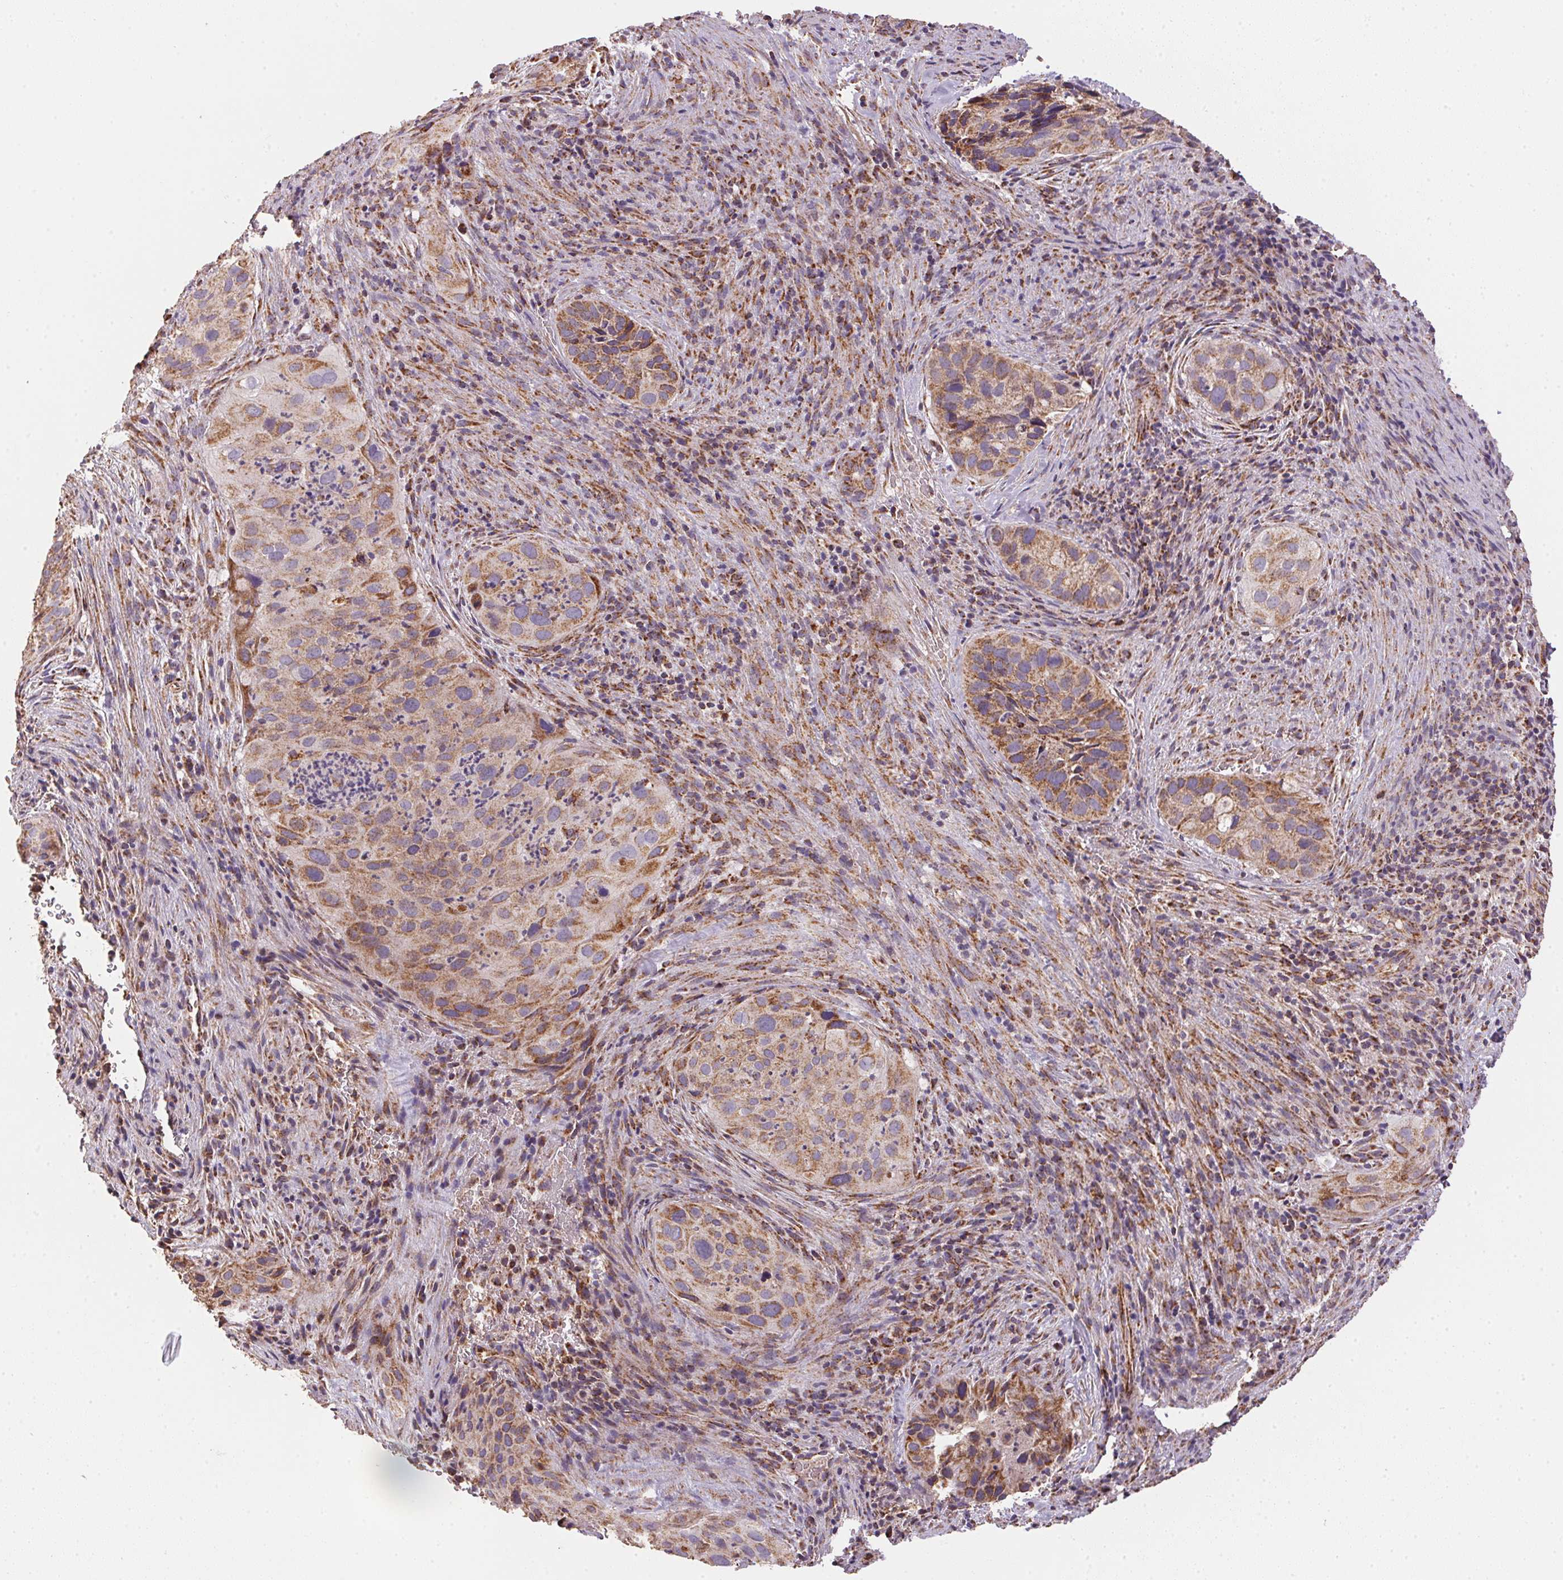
{"staining": {"intensity": "moderate", "quantity": ">75%", "location": "cytoplasmic/membranous"}, "tissue": "cervical cancer", "cell_type": "Tumor cells", "image_type": "cancer", "snomed": [{"axis": "morphology", "description": "Squamous cell carcinoma, NOS"}, {"axis": "topography", "description": "Cervix"}], "caption": "Immunohistochemistry photomicrograph of neoplastic tissue: squamous cell carcinoma (cervical) stained using immunohistochemistry (IHC) exhibits medium levels of moderate protein expression localized specifically in the cytoplasmic/membranous of tumor cells, appearing as a cytoplasmic/membranous brown color.", "gene": "NDUFS2", "patient": {"sex": "female", "age": 38}}